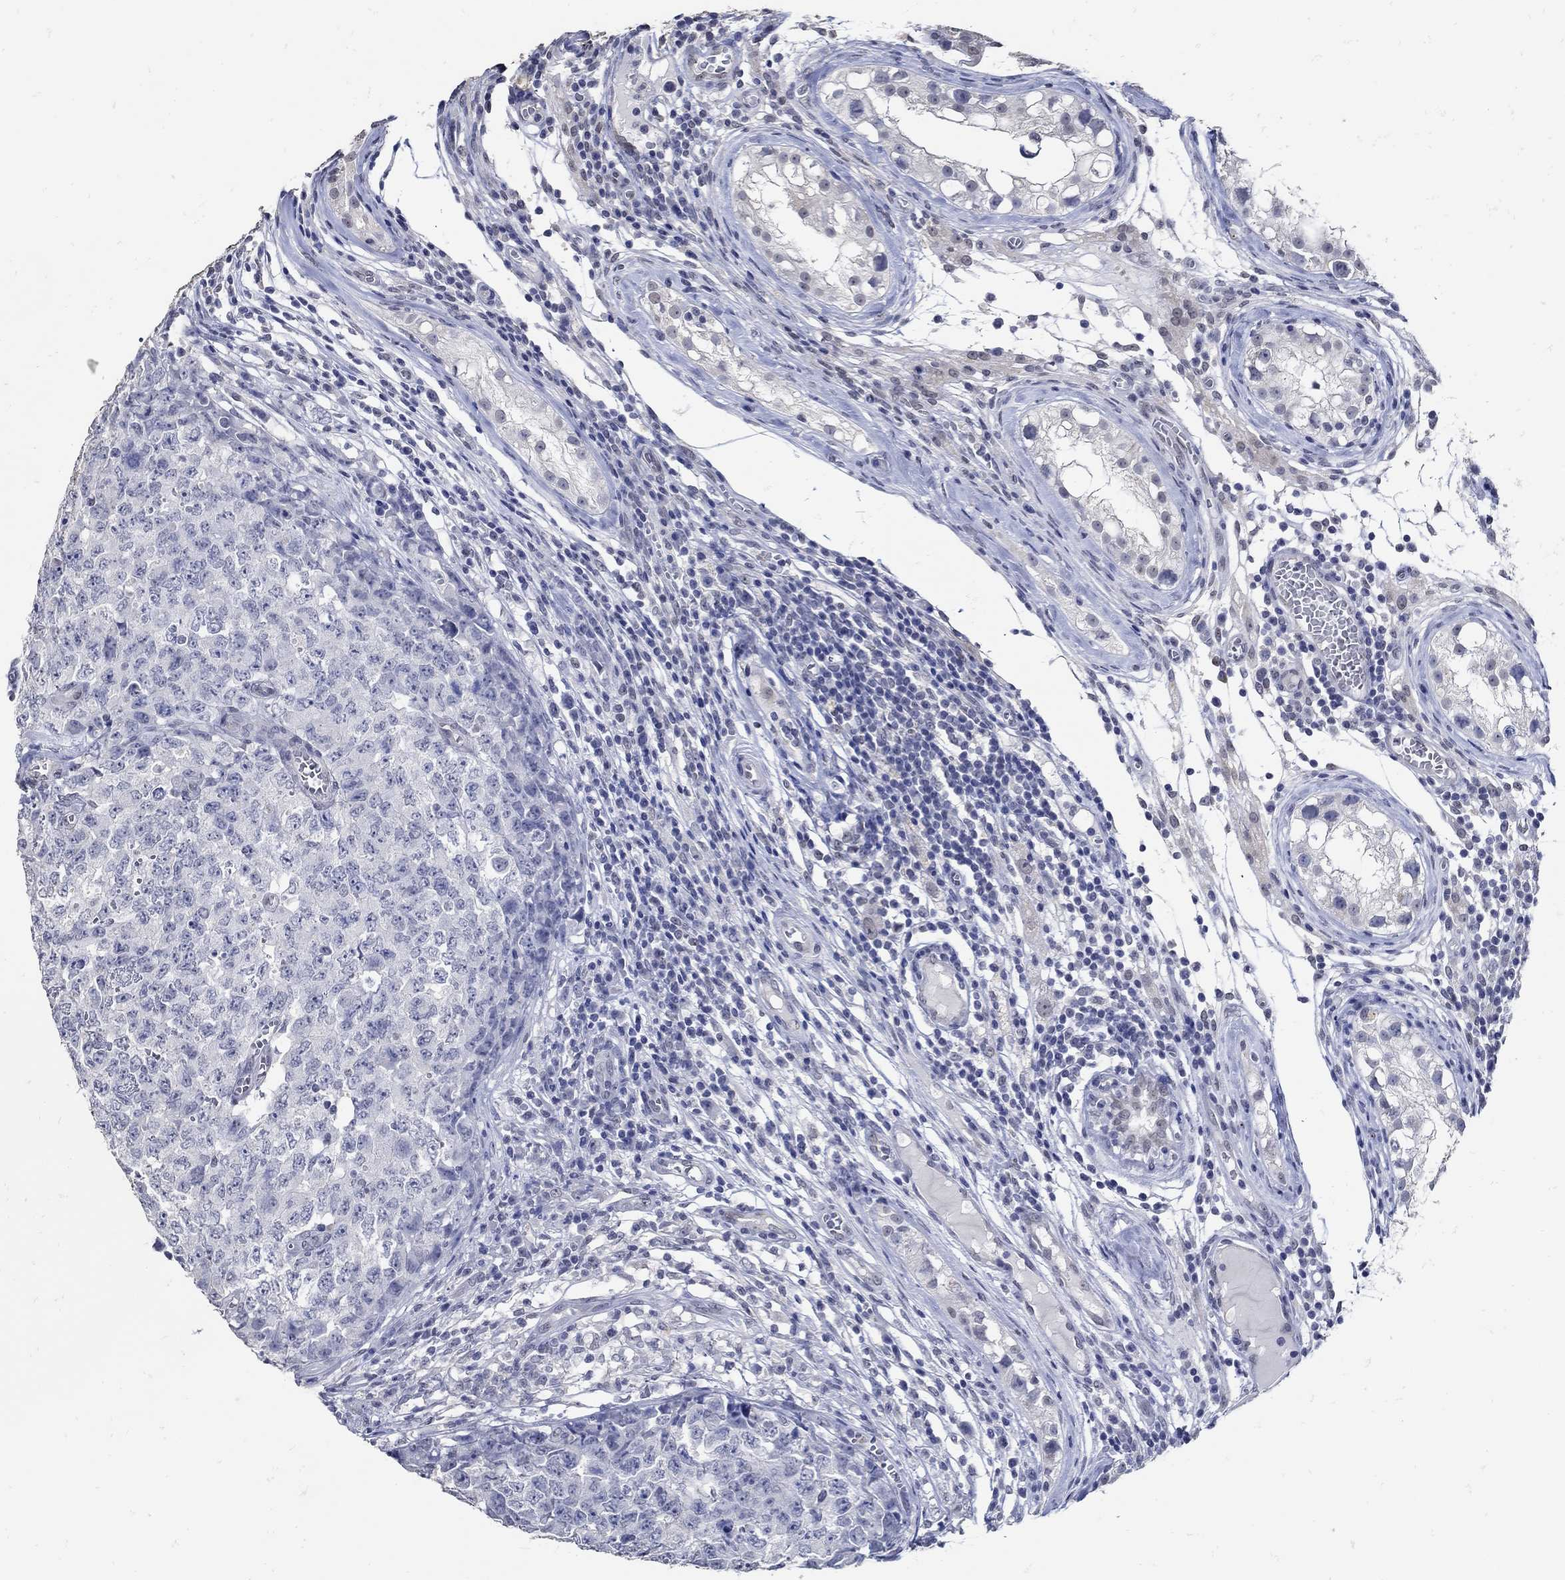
{"staining": {"intensity": "negative", "quantity": "none", "location": "none"}, "tissue": "testis cancer", "cell_type": "Tumor cells", "image_type": "cancer", "snomed": [{"axis": "morphology", "description": "Carcinoma, Embryonal, NOS"}, {"axis": "topography", "description": "Testis"}], "caption": "Micrograph shows no protein staining in tumor cells of testis cancer (embryonal carcinoma) tissue.", "gene": "KCNN3", "patient": {"sex": "male", "age": 23}}